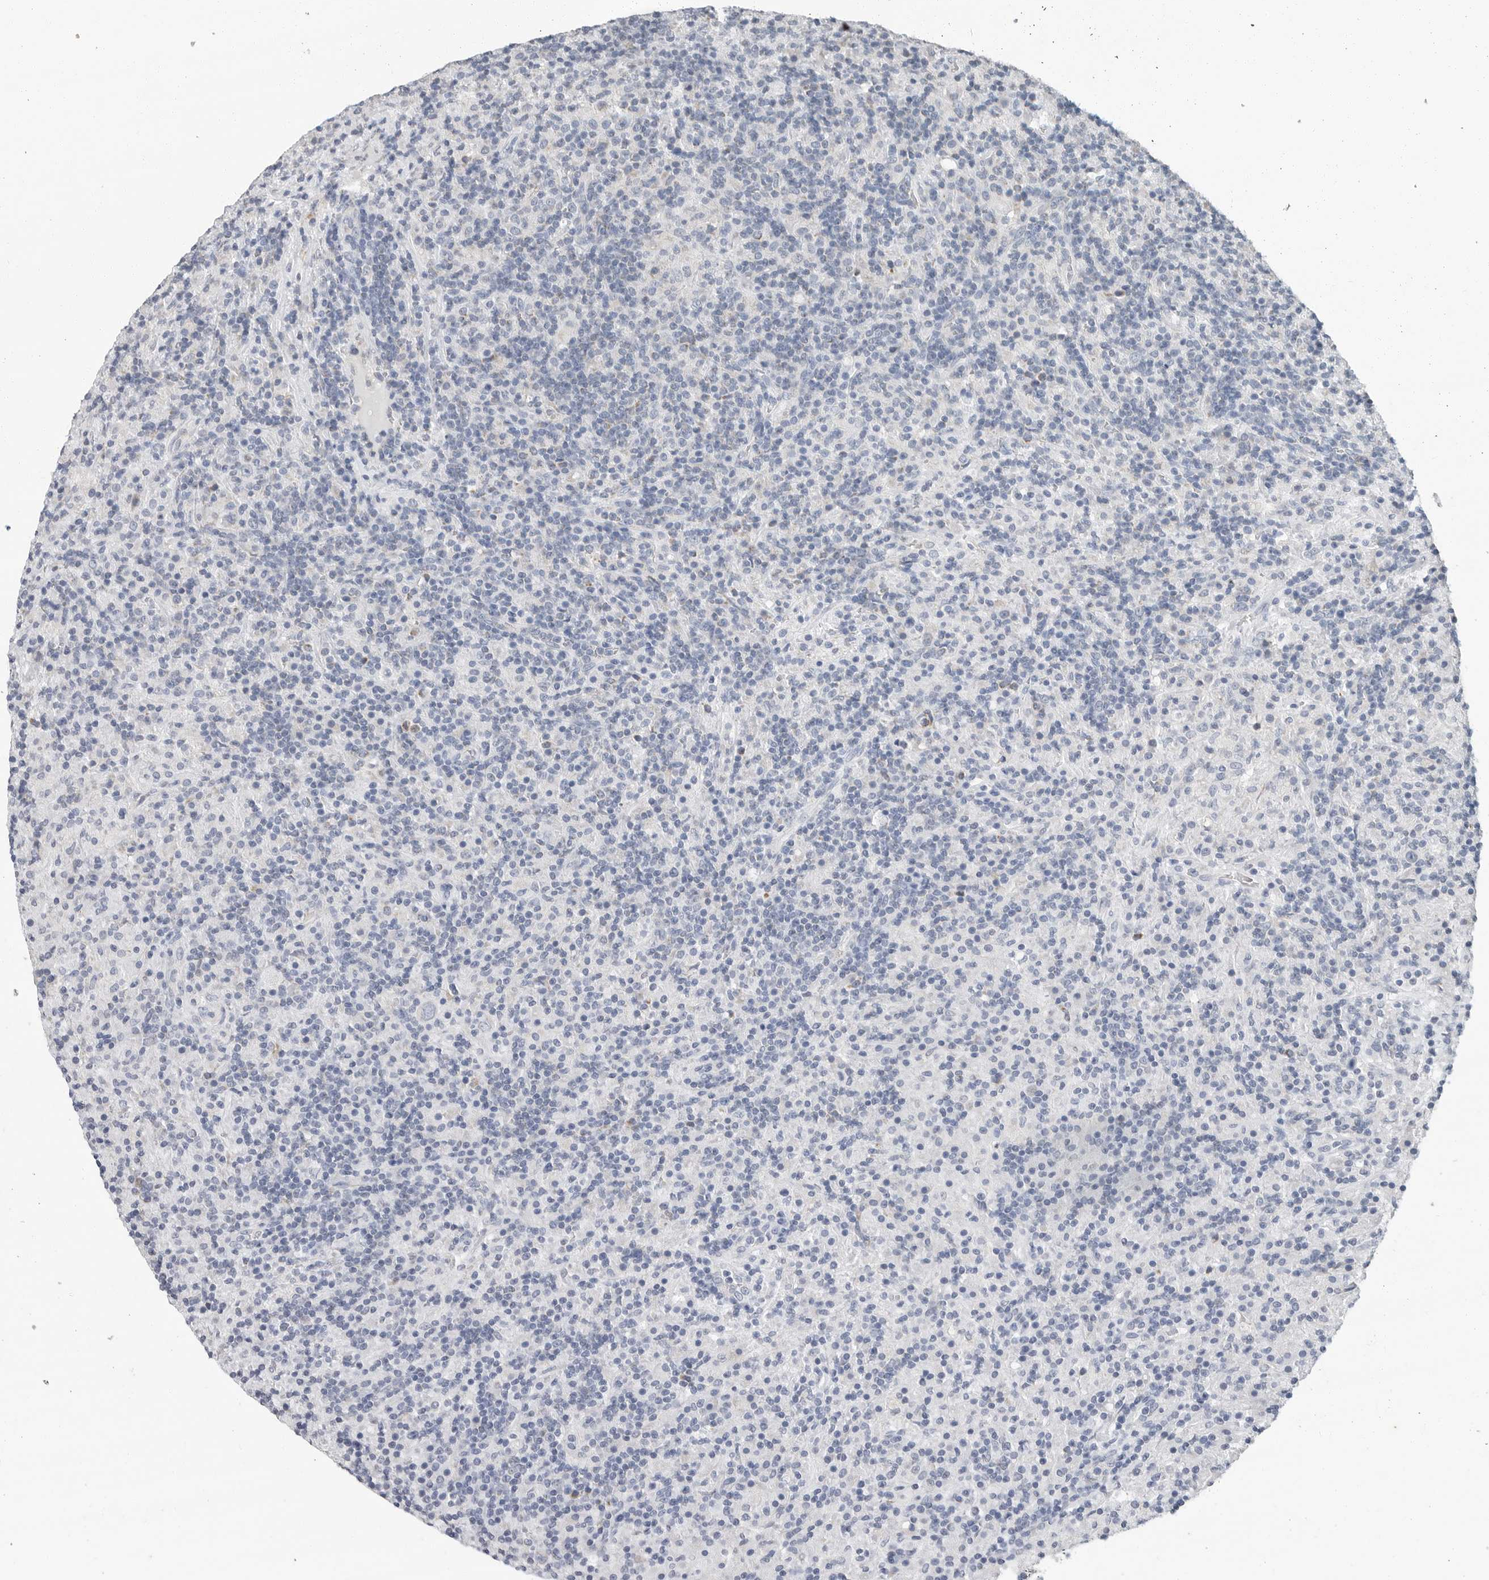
{"staining": {"intensity": "negative", "quantity": "none", "location": "none"}, "tissue": "lymphoma", "cell_type": "Tumor cells", "image_type": "cancer", "snomed": [{"axis": "morphology", "description": "Hodgkin's disease, NOS"}, {"axis": "topography", "description": "Lymph node"}], "caption": "DAB (3,3'-diaminobenzidine) immunohistochemical staining of human lymphoma shows no significant positivity in tumor cells.", "gene": "PLN", "patient": {"sex": "male", "age": 70}}